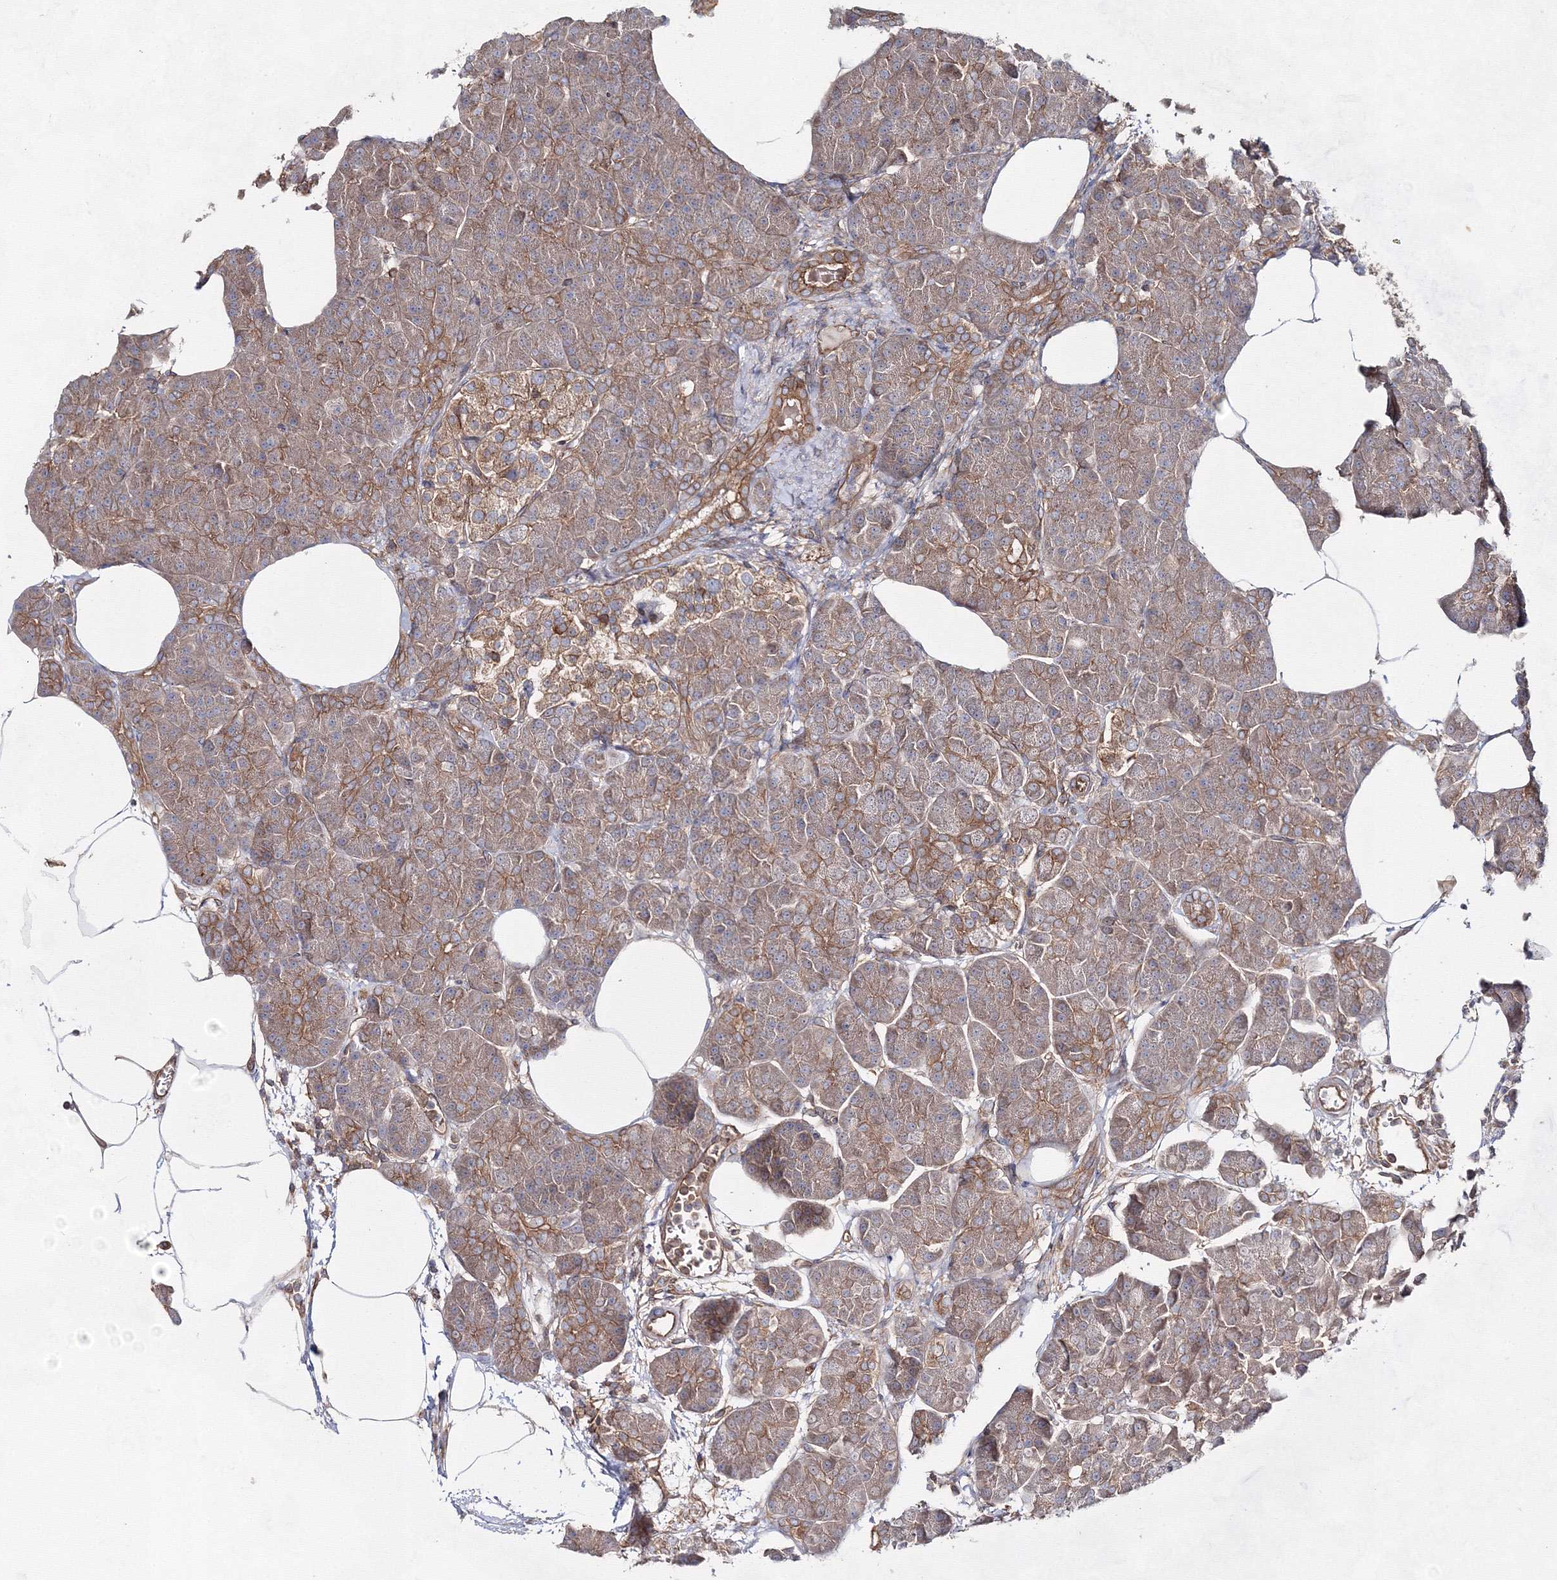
{"staining": {"intensity": "moderate", "quantity": "25%-75%", "location": "cytoplasmic/membranous"}, "tissue": "pancreas", "cell_type": "Exocrine glandular cells", "image_type": "normal", "snomed": [{"axis": "morphology", "description": "Normal tissue, NOS"}, {"axis": "topography", "description": "Pancreas"}], "caption": "A high-resolution histopathology image shows IHC staining of normal pancreas, which shows moderate cytoplasmic/membranous expression in about 25%-75% of exocrine glandular cells. The staining was performed using DAB (3,3'-diaminobenzidine), with brown indicating positive protein expression. Nuclei are stained blue with hematoxylin.", "gene": "EXOC6", "patient": {"sex": "female", "age": 70}}